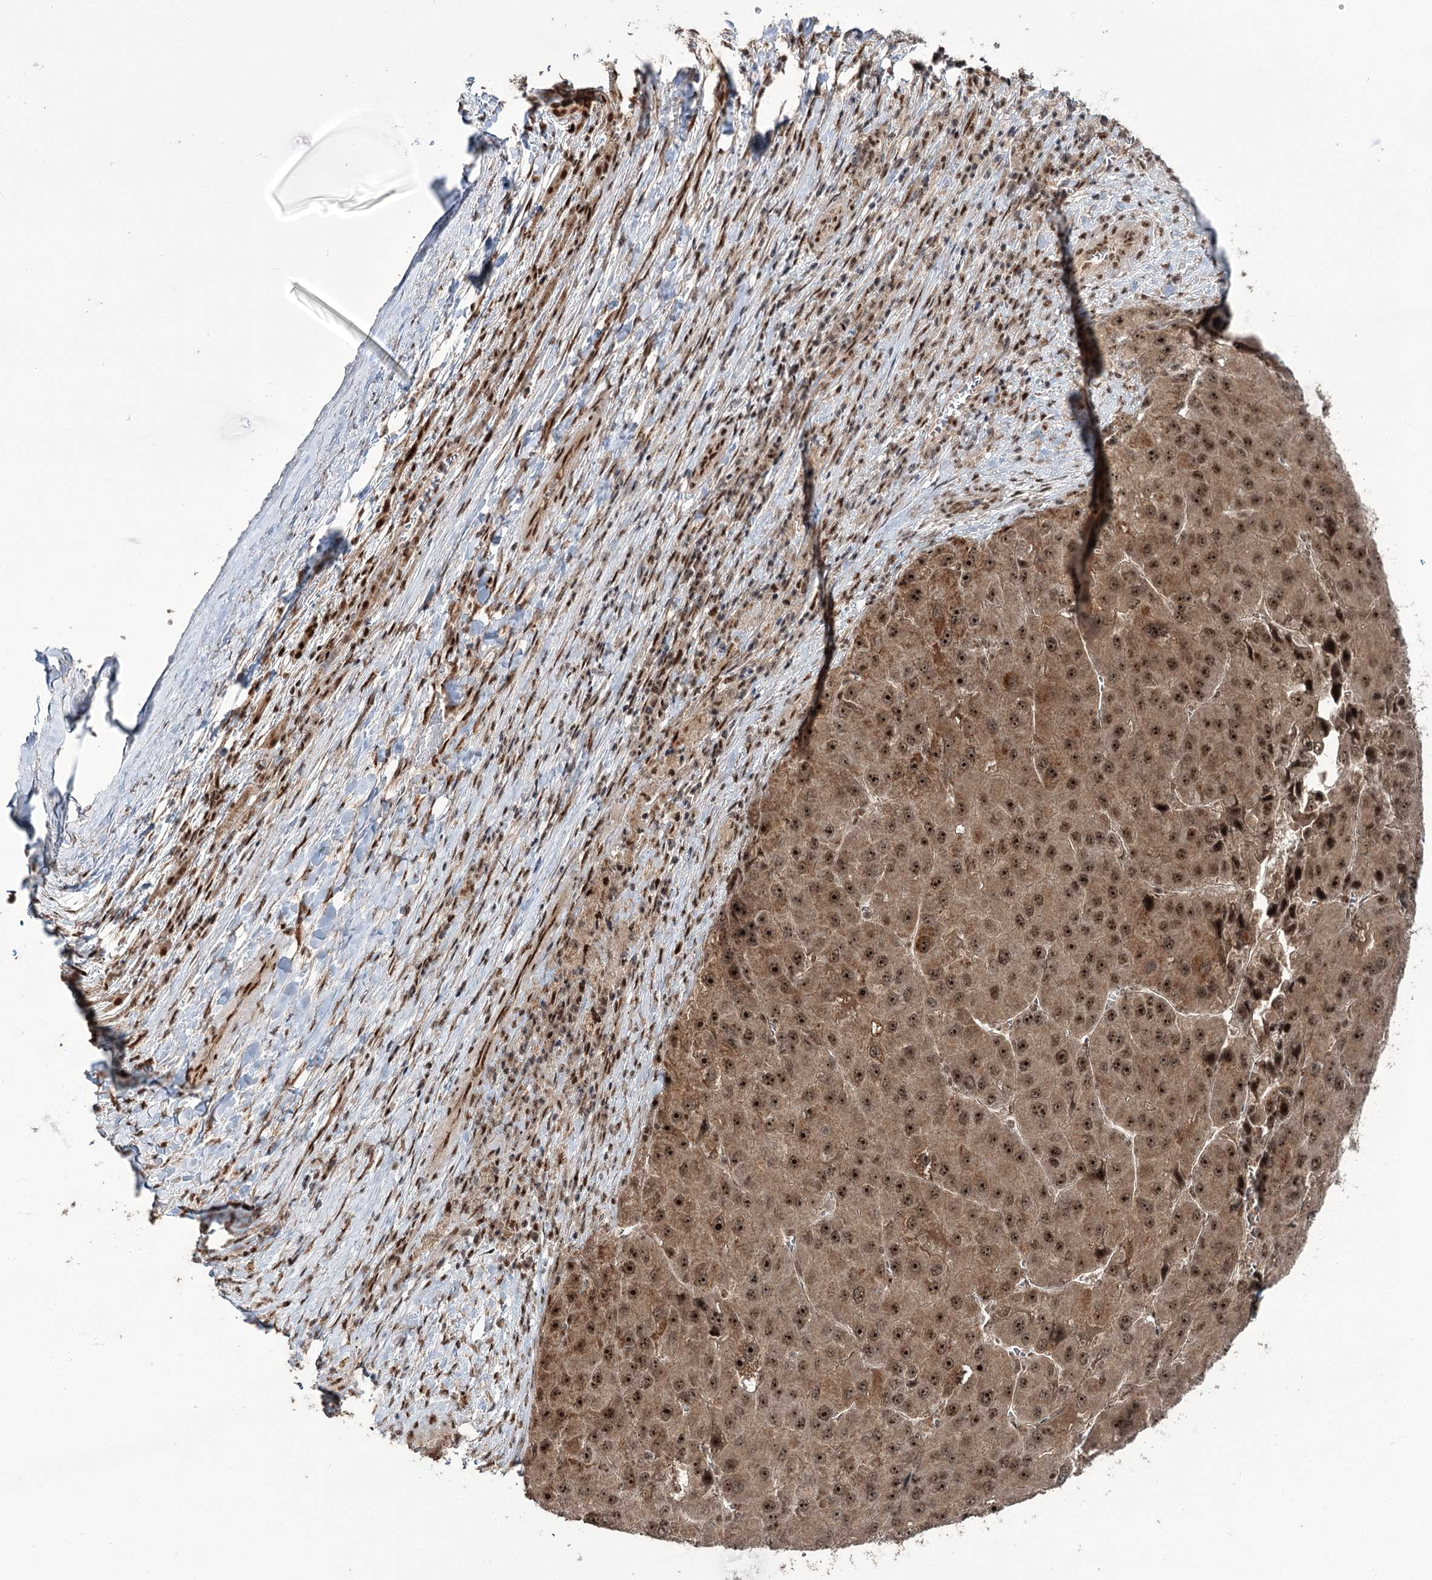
{"staining": {"intensity": "strong", "quantity": ">75%", "location": "cytoplasmic/membranous,nuclear"}, "tissue": "liver cancer", "cell_type": "Tumor cells", "image_type": "cancer", "snomed": [{"axis": "morphology", "description": "Carcinoma, Hepatocellular, NOS"}, {"axis": "topography", "description": "Liver"}], "caption": "Immunohistochemistry photomicrograph of neoplastic tissue: liver cancer (hepatocellular carcinoma) stained using immunohistochemistry demonstrates high levels of strong protein expression localized specifically in the cytoplasmic/membranous and nuclear of tumor cells, appearing as a cytoplasmic/membranous and nuclear brown color.", "gene": "ERCC3", "patient": {"sex": "female", "age": 73}}